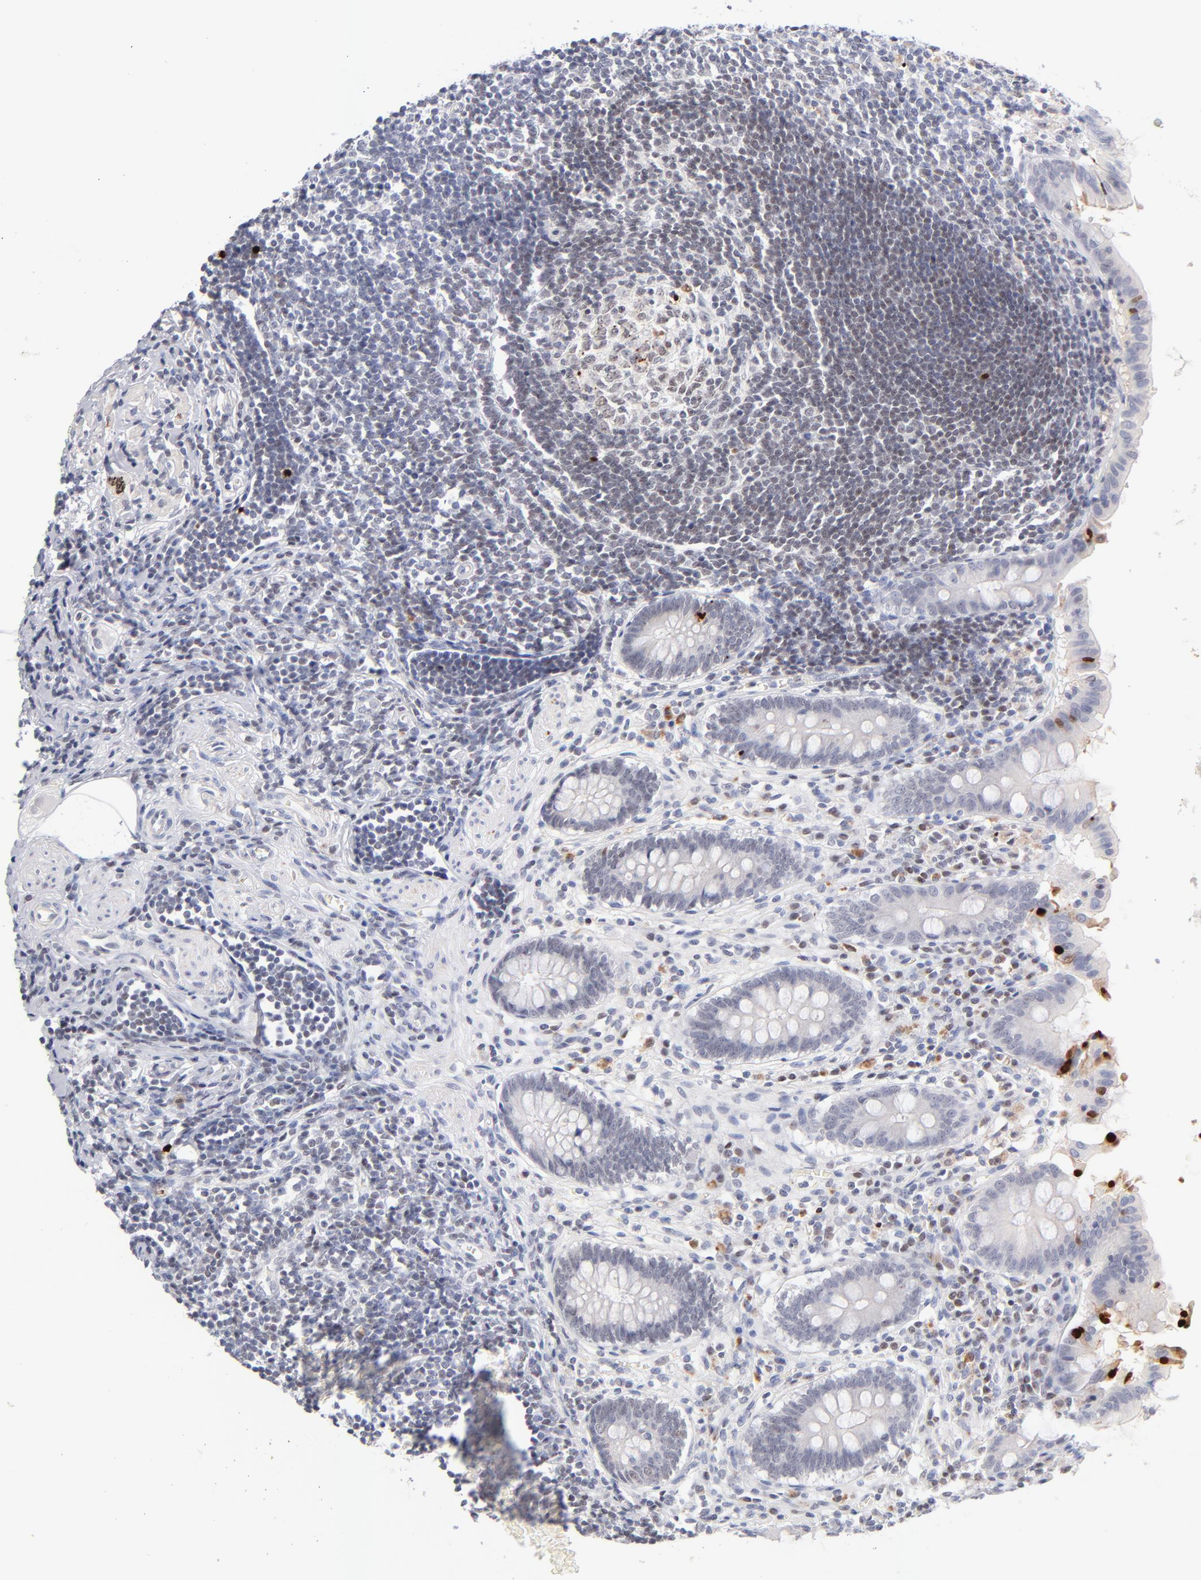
{"staining": {"intensity": "negative", "quantity": "none", "location": "none"}, "tissue": "appendix", "cell_type": "Glandular cells", "image_type": "normal", "snomed": [{"axis": "morphology", "description": "Normal tissue, NOS"}, {"axis": "topography", "description": "Appendix"}], "caption": "Appendix was stained to show a protein in brown. There is no significant expression in glandular cells.", "gene": "PARP1", "patient": {"sex": "female", "age": 50}}